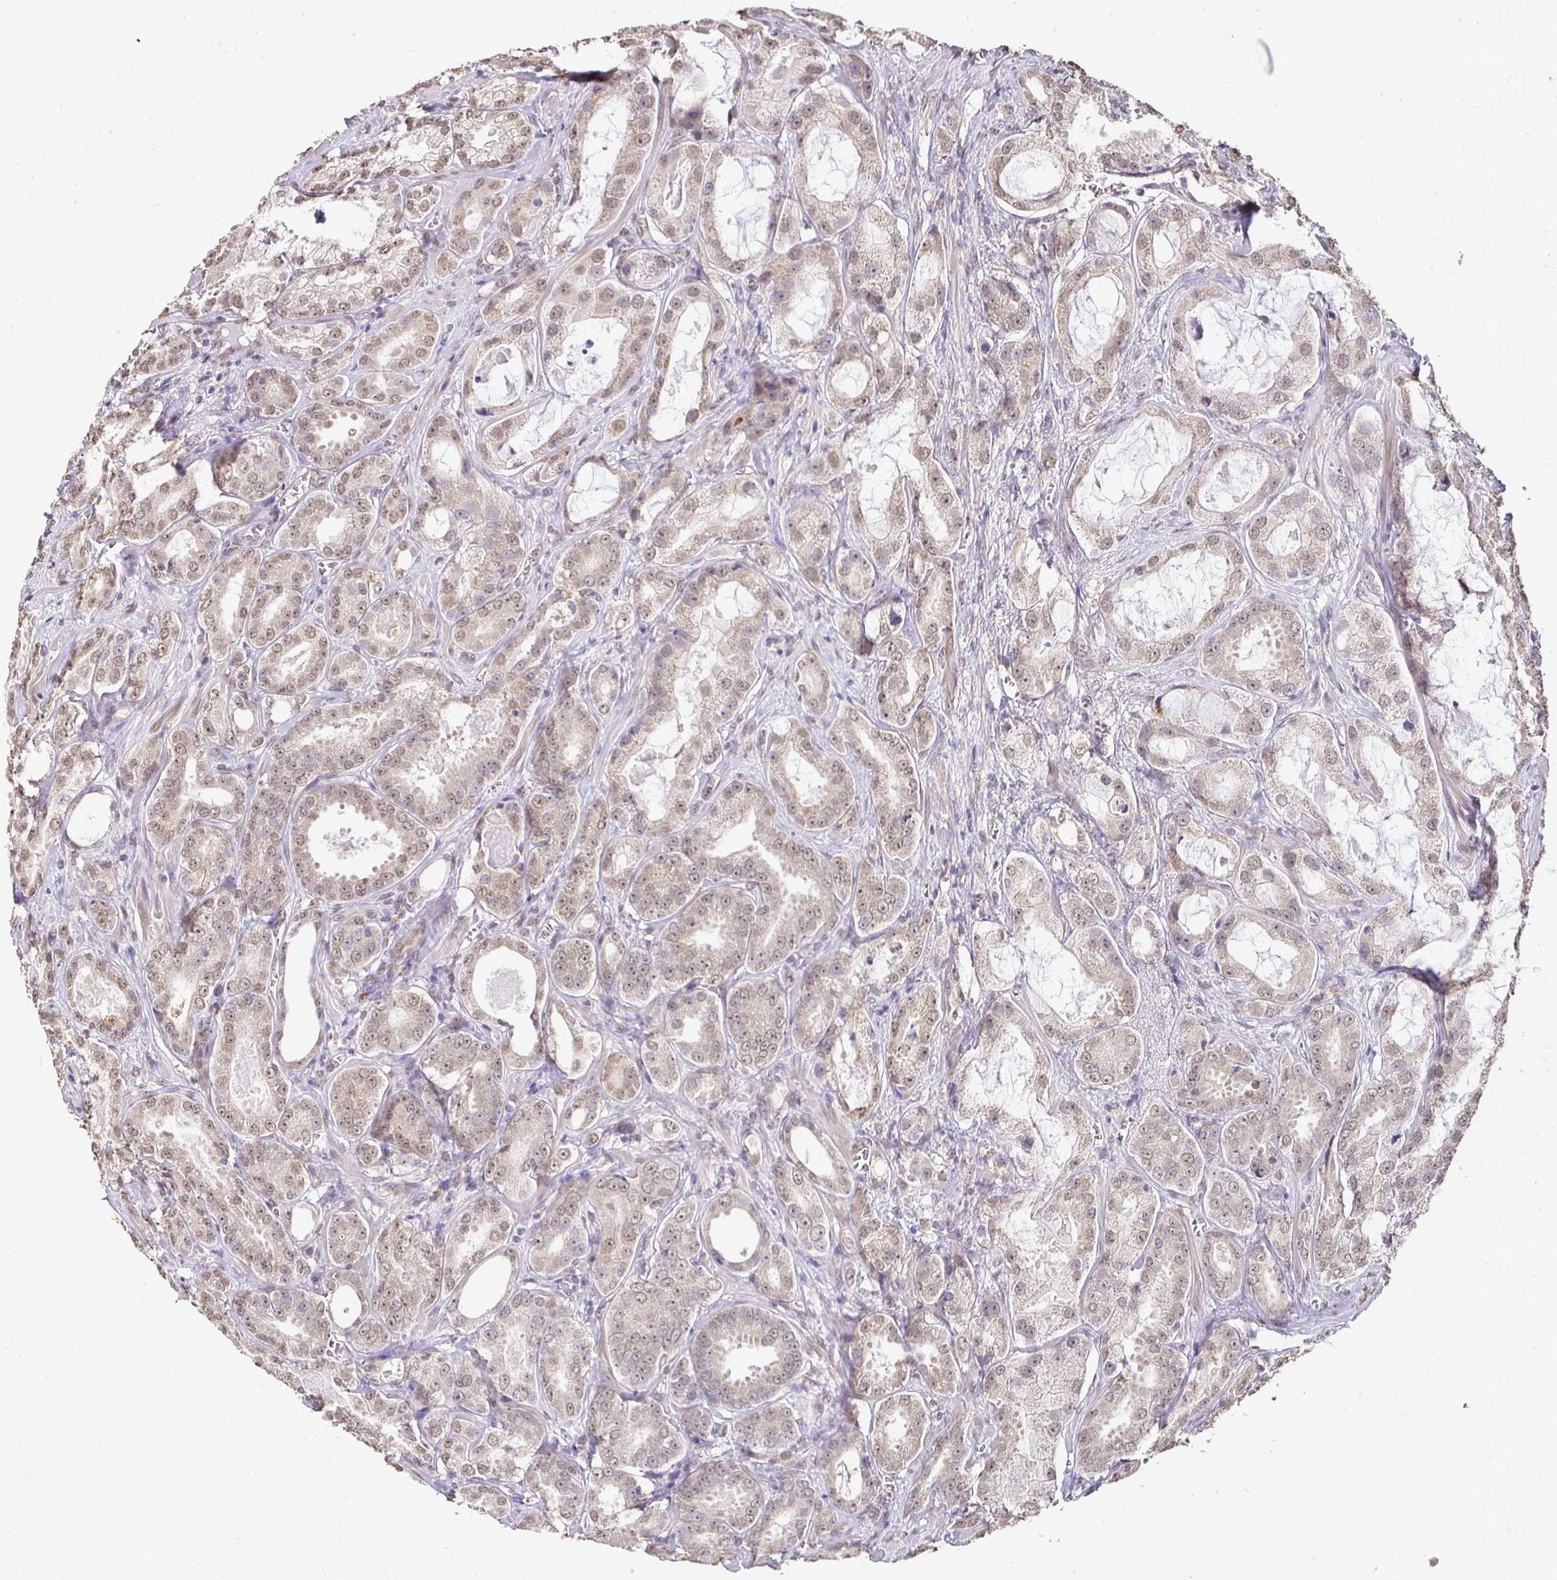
{"staining": {"intensity": "weak", "quantity": ">75%", "location": "cytoplasmic/membranous,nuclear"}, "tissue": "prostate cancer", "cell_type": "Tumor cells", "image_type": "cancer", "snomed": [{"axis": "morphology", "description": "Adenocarcinoma, High grade"}, {"axis": "topography", "description": "Prostate"}], "caption": "Prostate cancer tissue displays weak cytoplasmic/membranous and nuclear staining in about >75% of tumor cells, visualized by immunohistochemistry.", "gene": "RHEBL1", "patient": {"sex": "male", "age": 64}}